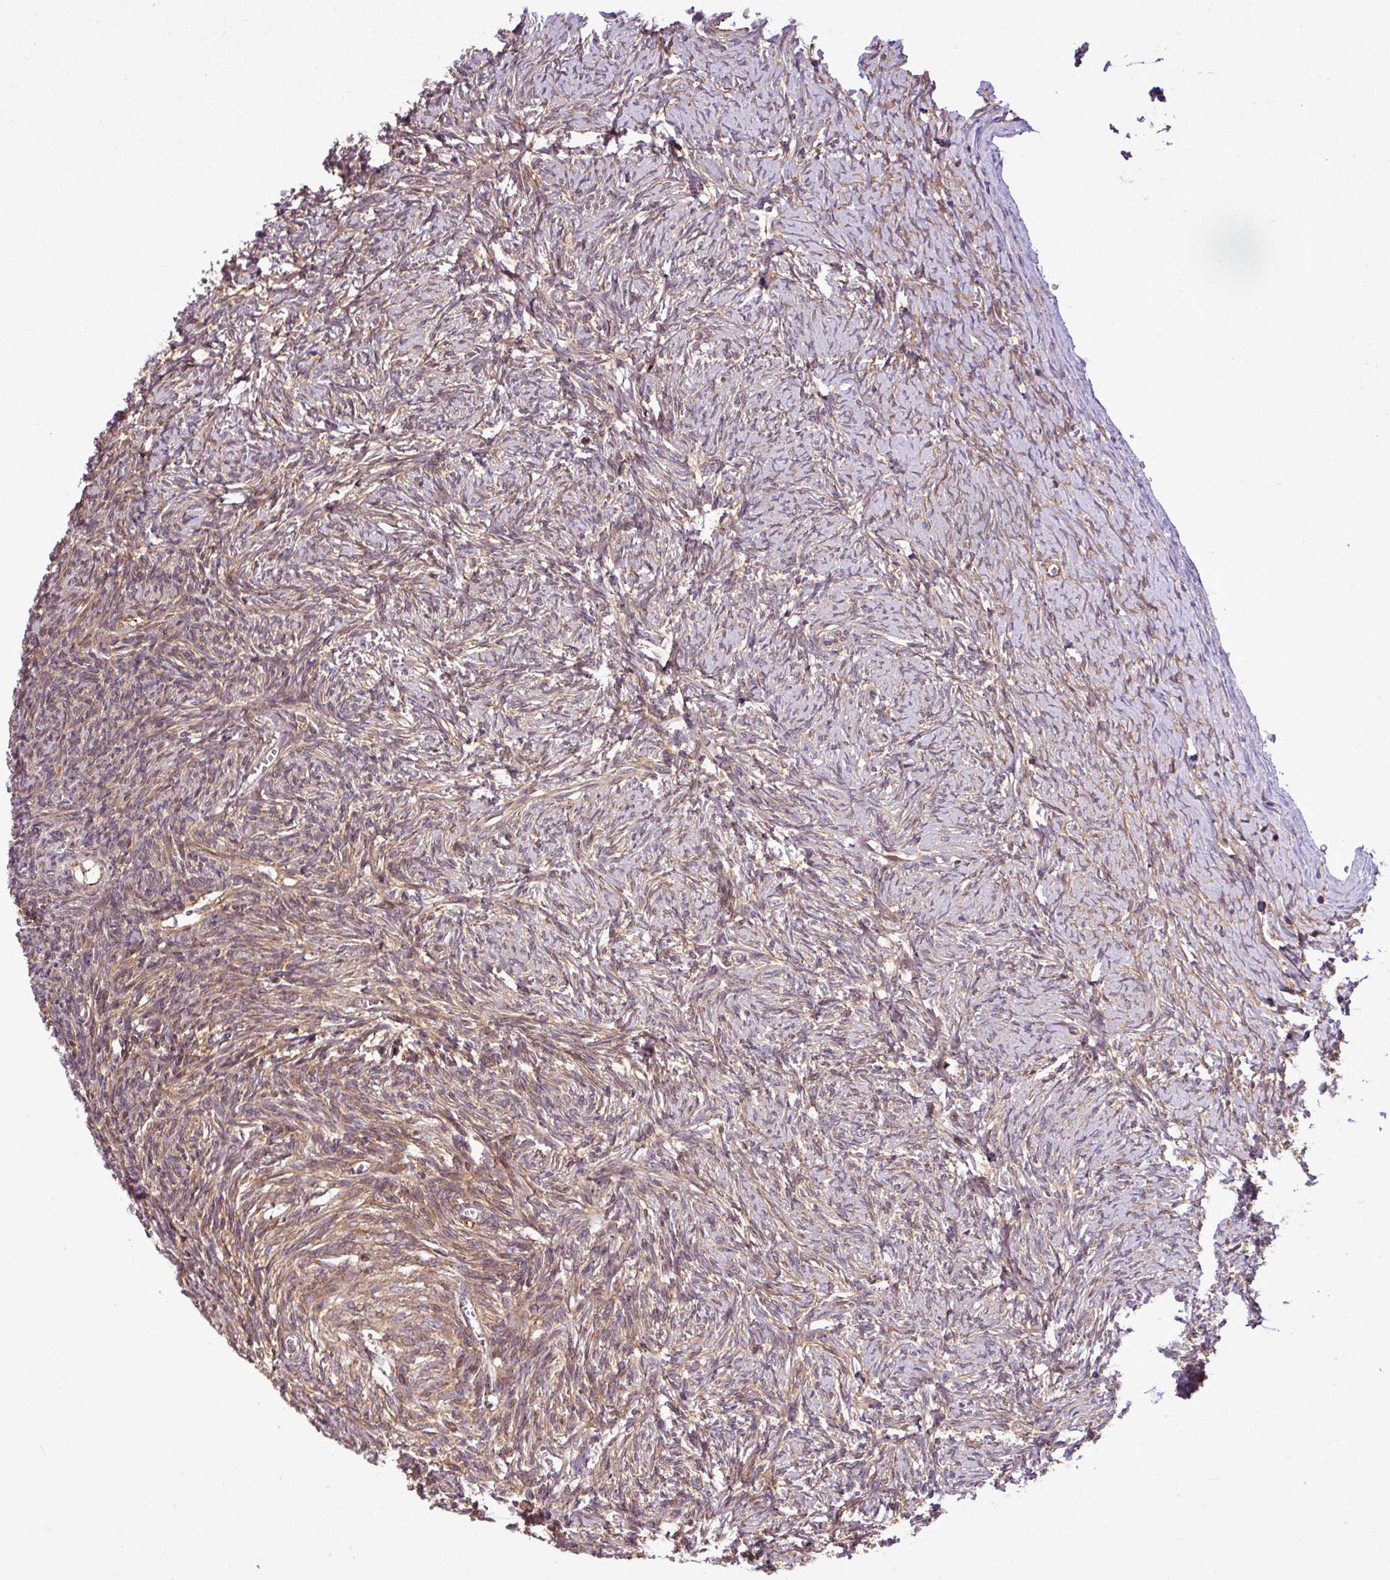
{"staining": {"intensity": "moderate", "quantity": ">75%", "location": "cytoplasmic/membranous"}, "tissue": "ovary", "cell_type": "Ovarian stroma cells", "image_type": "normal", "snomed": [{"axis": "morphology", "description": "Normal tissue, NOS"}, {"axis": "topography", "description": "Ovary"}], "caption": "High-power microscopy captured an immunohistochemistry (IHC) photomicrograph of benign ovary, revealing moderate cytoplasmic/membranous staining in approximately >75% of ovarian stroma cells.", "gene": "DLGAP4", "patient": {"sex": "female", "age": 39}}